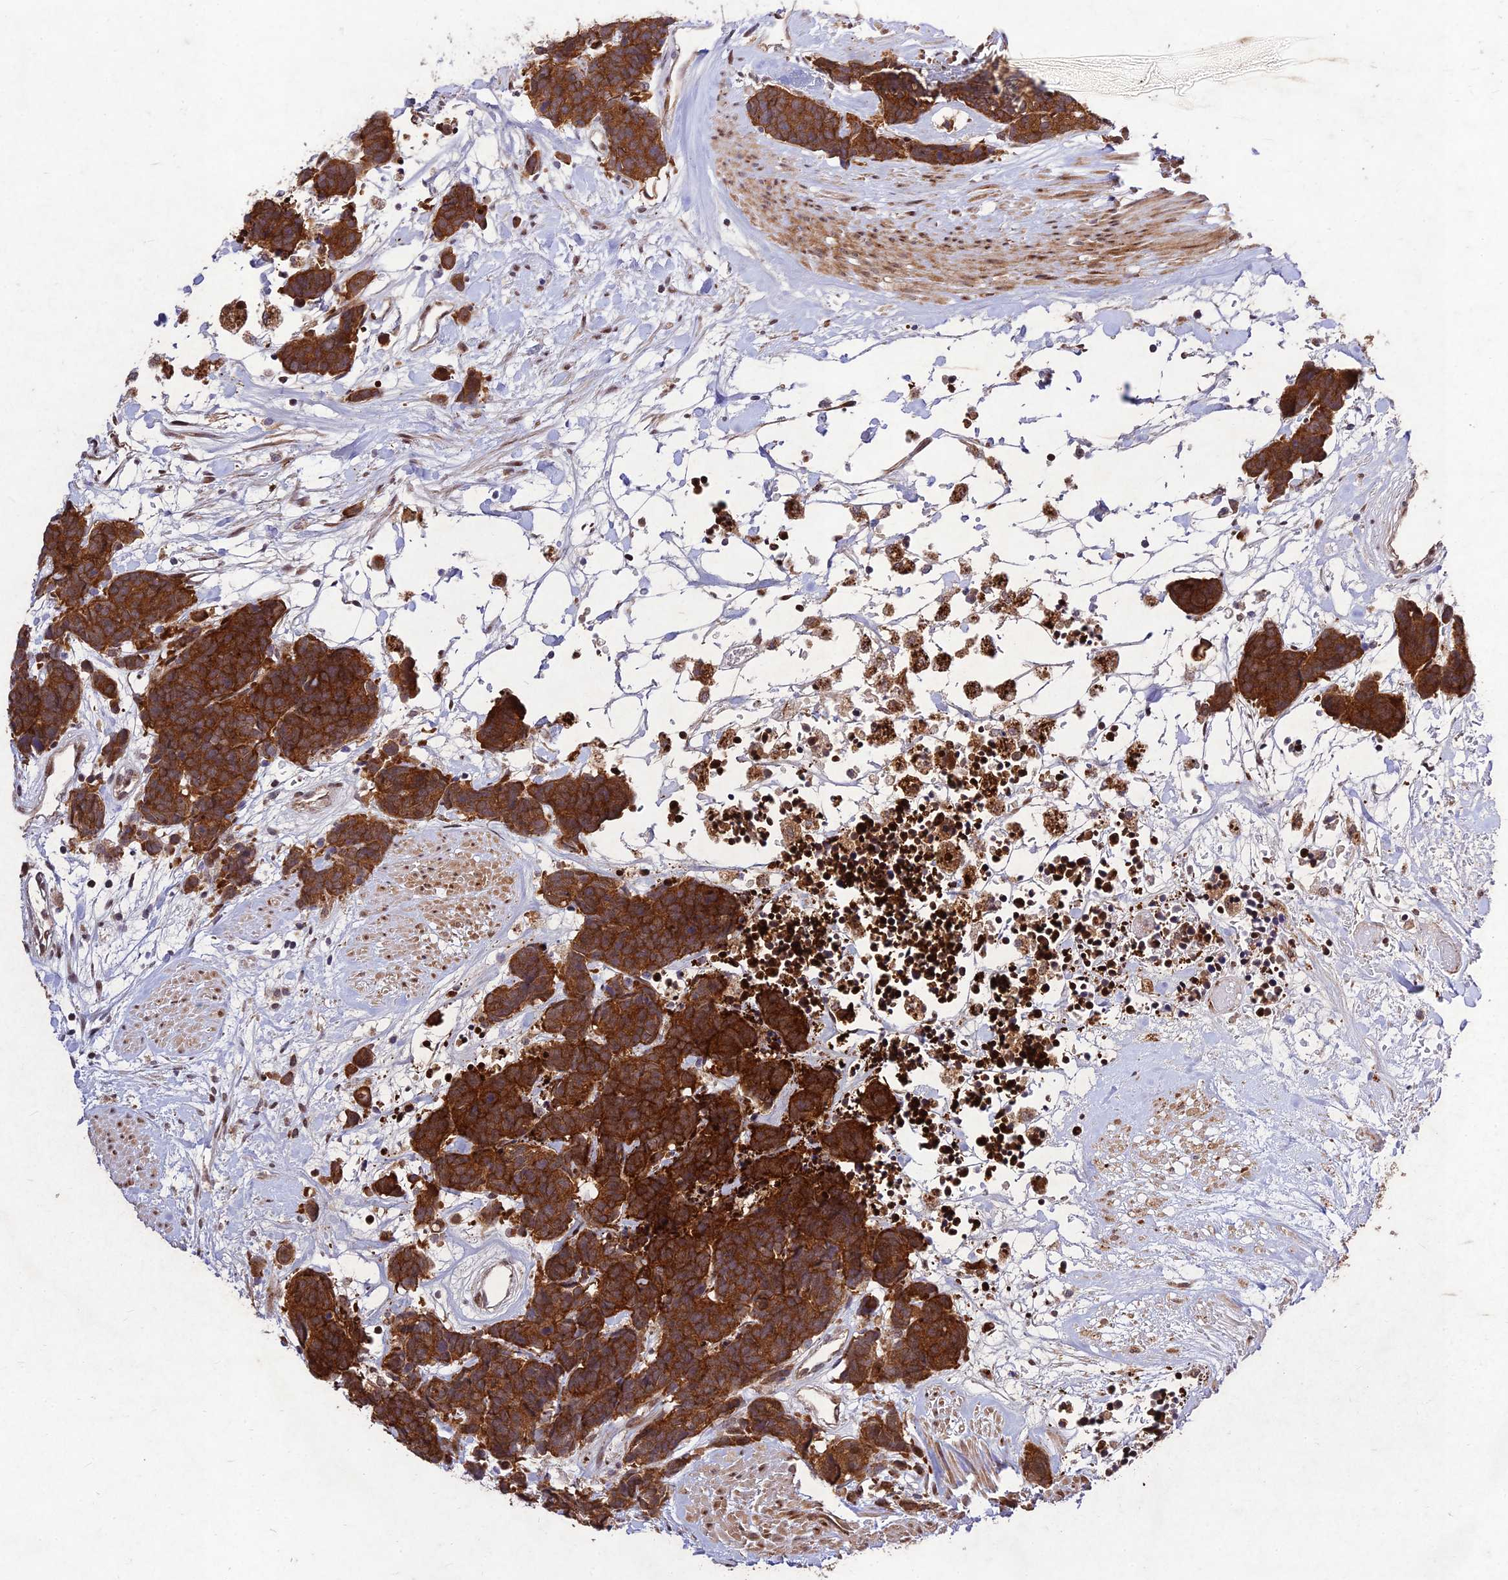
{"staining": {"intensity": "strong", "quantity": ">75%", "location": "cytoplasmic/membranous"}, "tissue": "carcinoid", "cell_type": "Tumor cells", "image_type": "cancer", "snomed": [{"axis": "morphology", "description": "Carcinoma, NOS"}, {"axis": "morphology", "description": "Carcinoid, malignant, NOS"}, {"axis": "topography", "description": "Urinary bladder"}], "caption": "The immunohistochemical stain highlights strong cytoplasmic/membranous staining in tumor cells of carcinoid (malignant) tissue.", "gene": "MKKS", "patient": {"sex": "male", "age": 57}}